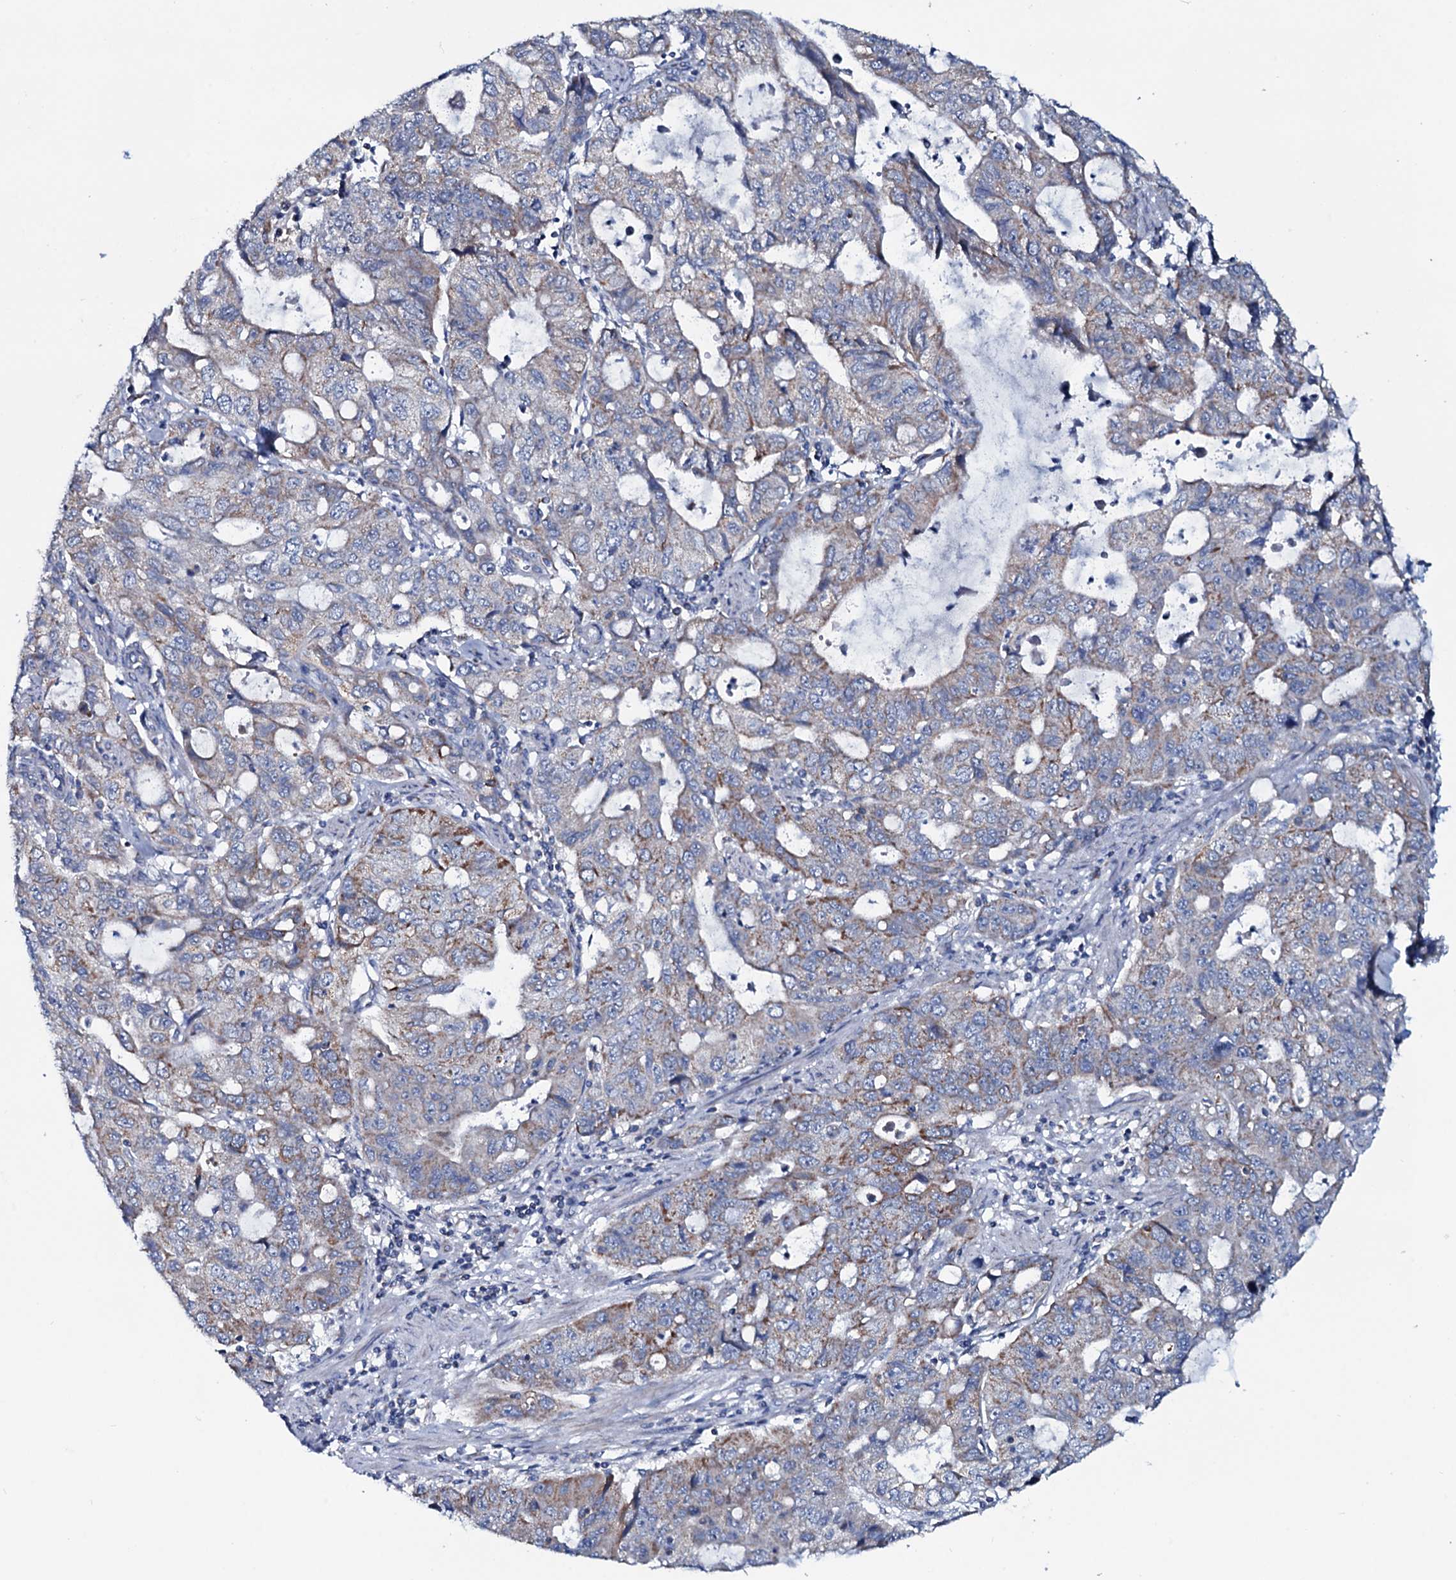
{"staining": {"intensity": "strong", "quantity": "25%-75%", "location": "cytoplasmic/membranous"}, "tissue": "stomach cancer", "cell_type": "Tumor cells", "image_type": "cancer", "snomed": [{"axis": "morphology", "description": "Adenocarcinoma, NOS"}, {"axis": "topography", "description": "Stomach, upper"}], "caption": "Strong cytoplasmic/membranous protein expression is present in about 25%-75% of tumor cells in stomach cancer (adenocarcinoma).", "gene": "MRPS35", "patient": {"sex": "female", "age": 52}}